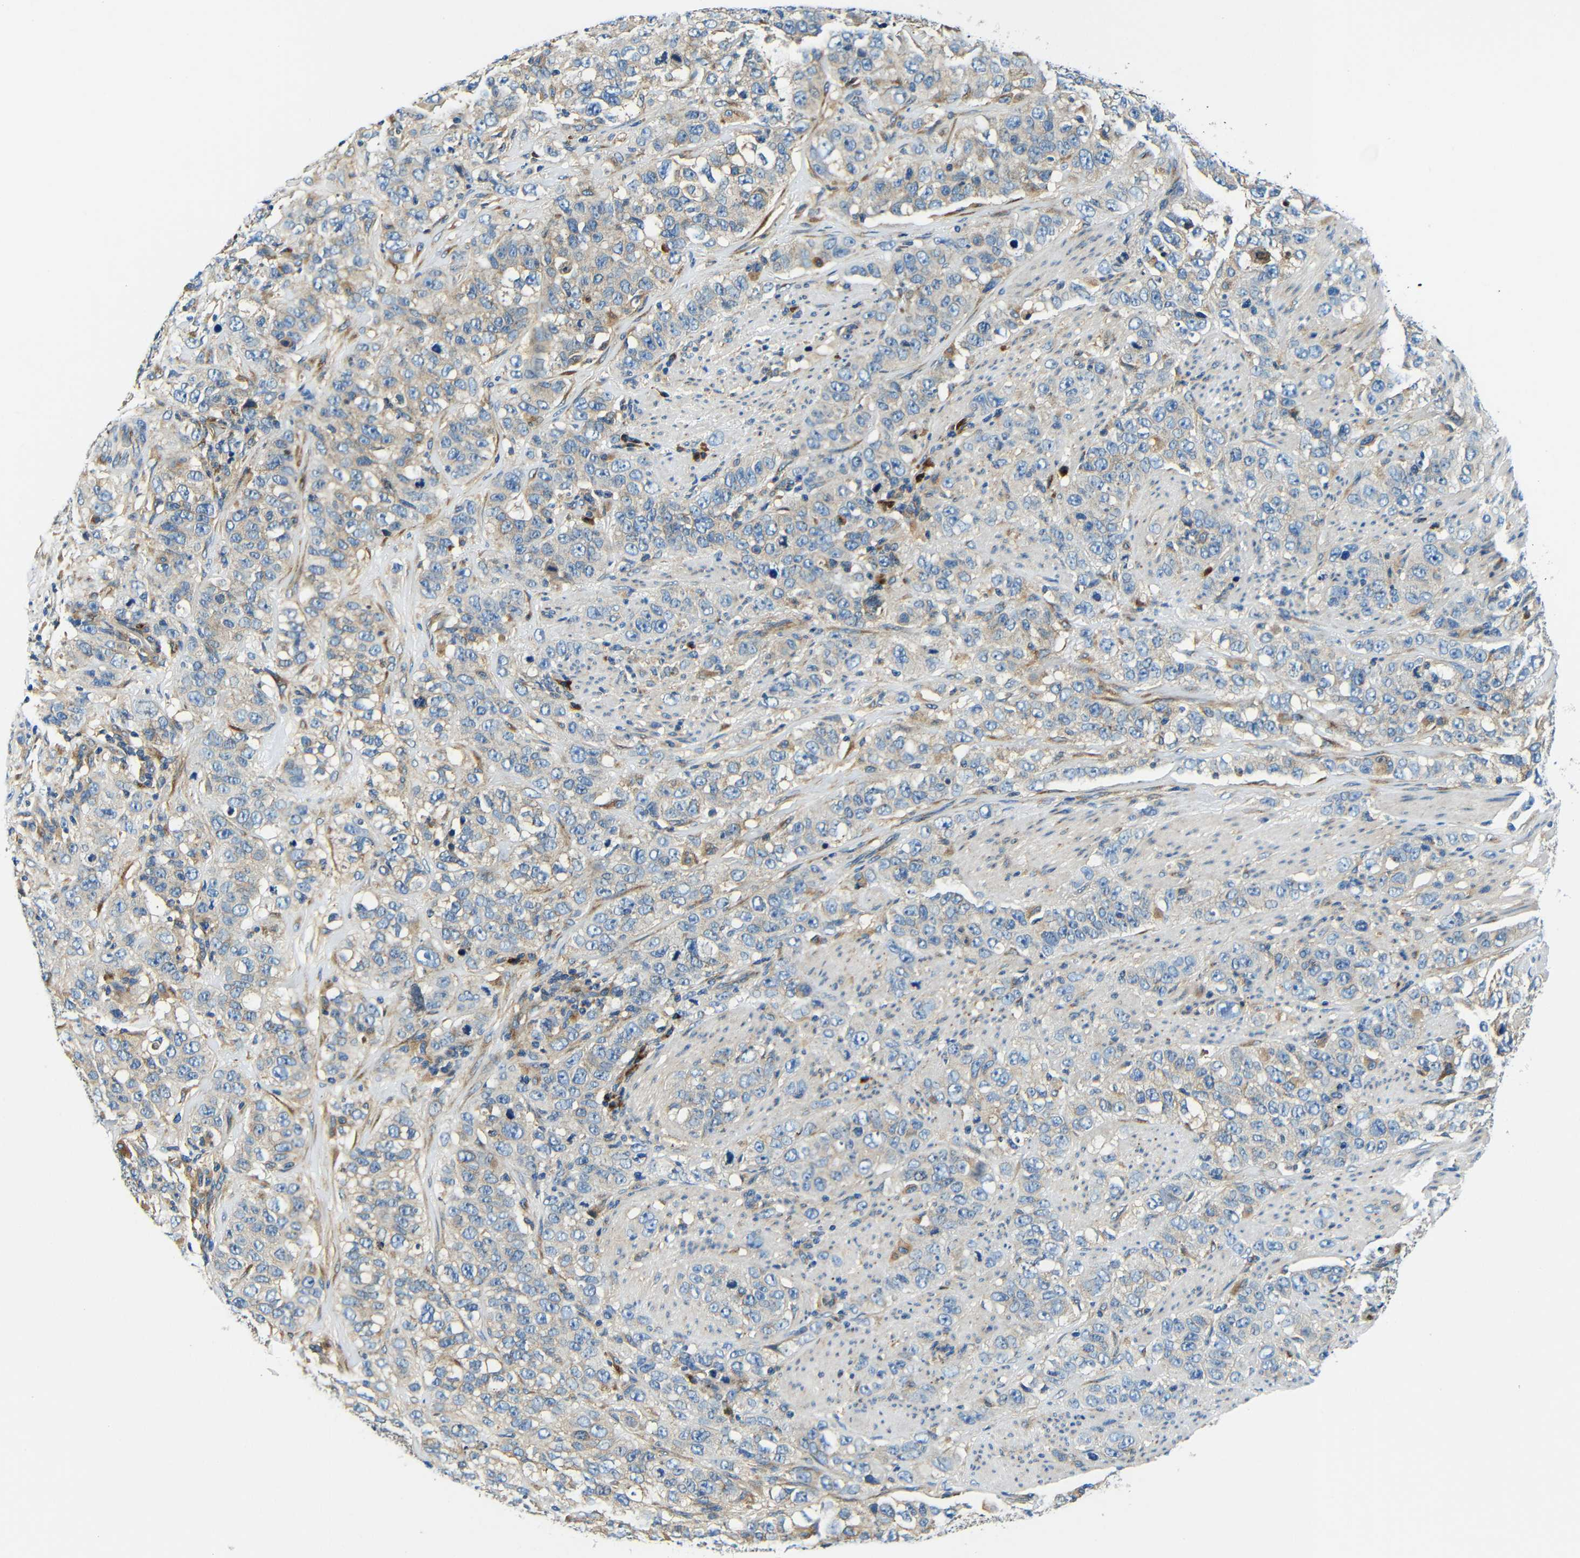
{"staining": {"intensity": "weak", "quantity": "<25%", "location": "cytoplasmic/membranous"}, "tissue": "stomach cancer", "cell_type": "Tumor cells", "image_type": "cancer", "snomed": [{"axis": "morphology", "description": "Adenocarcinoma, NOS"}, {"axis": "topography", "description": "Stomach"}], "caption": "This histopathology image is of adenocarcinoma (stomach) stained with immunohistochemistry to label a protein in brown with the nuclei are counter-stained blue. There is no staining in tumor cells.", "gene": "USO1", "patient": {"sex": "male", "age": 48}}